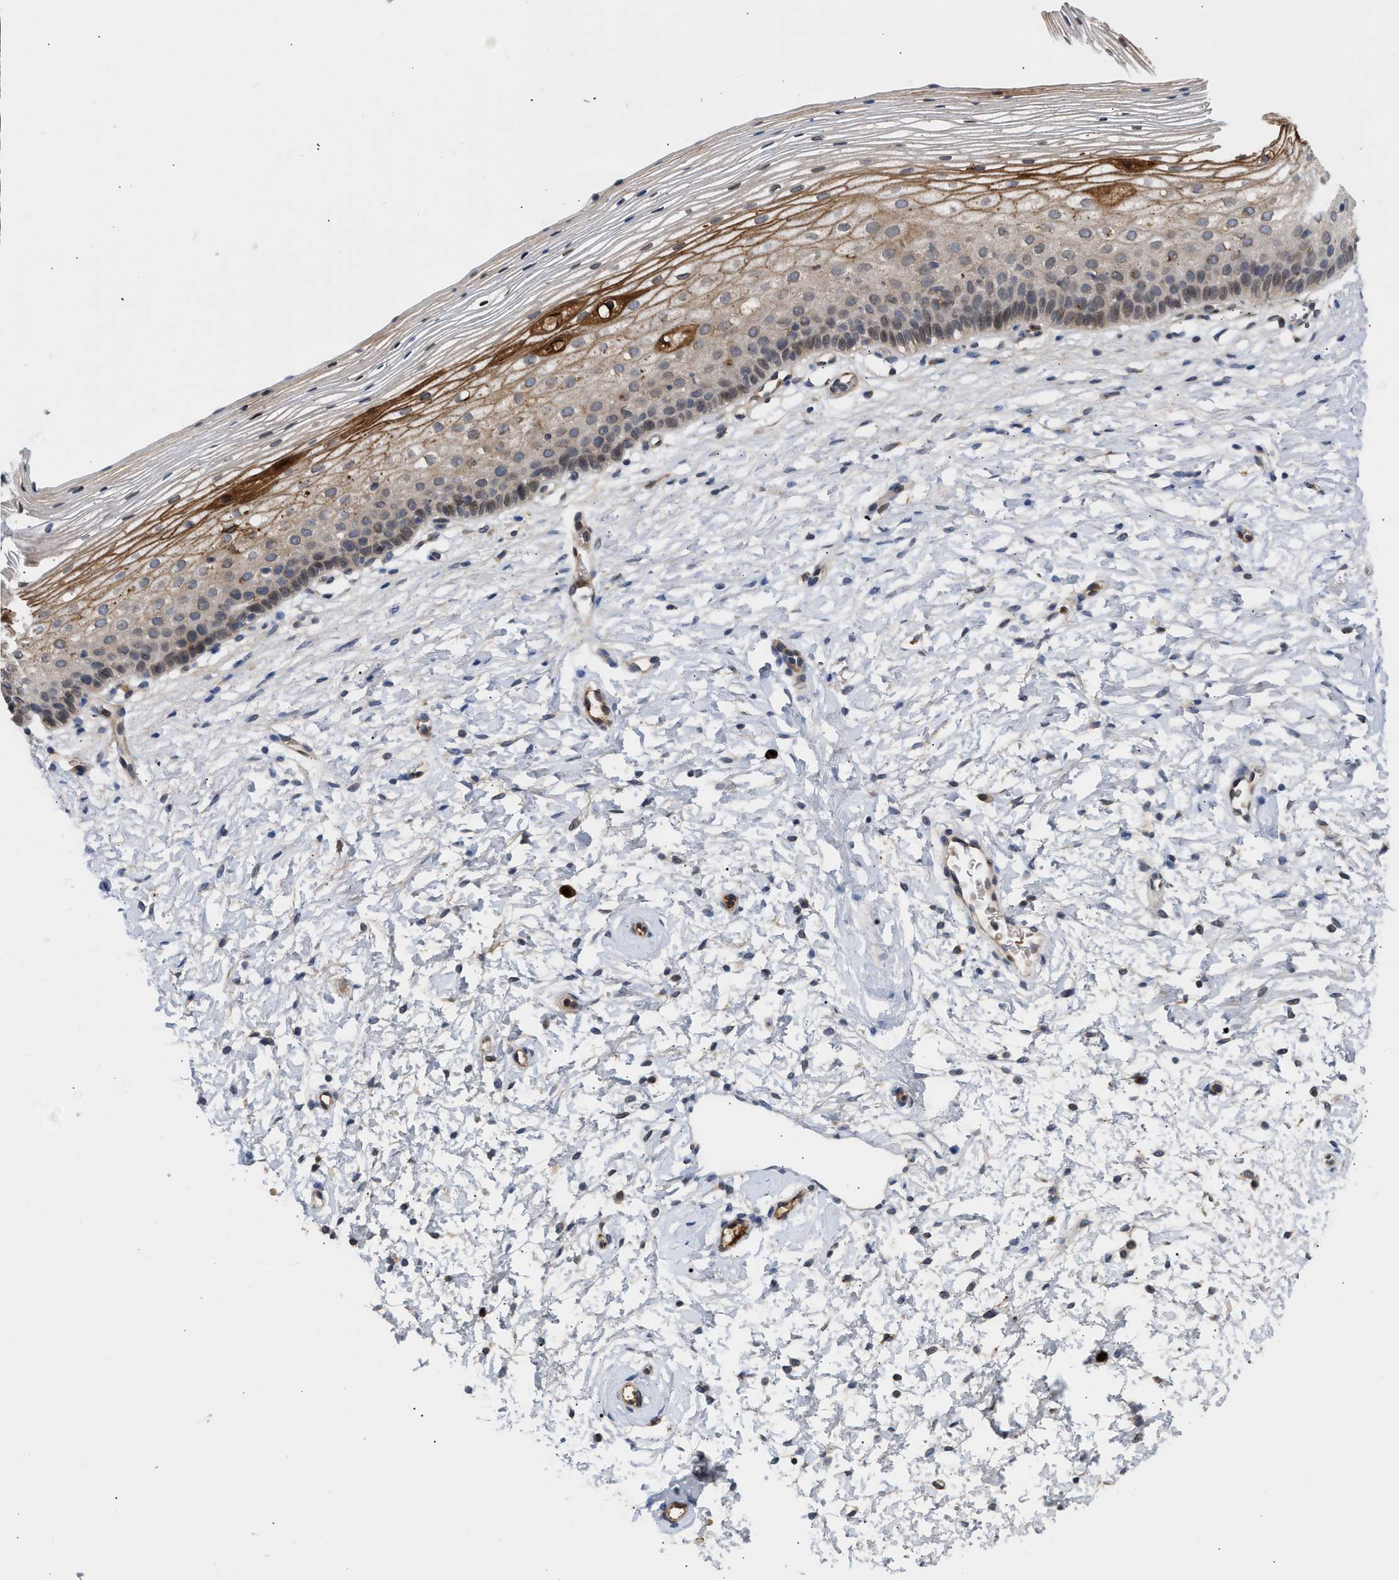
{"staining": {"intensity": "weak", "quantity": ">75%", "location": "cytoplasmic/membranous"}, "tissue": "cervix", "cell_type": "Glandular cells", "image_type": "normal", "snomed": [{"axis": "morphology", "description": "Normal tissue, NOS"}, {"axis": "topography", "description": "Cervix"}], "caption": "Immunohistochemistry of normal human cervix exhibits low levels of weak cytoplasmic/membranous expression in approximately >75% of glandular cells.", "gene": "NUP62", "patient": {"sex": "female", "age": 72}}